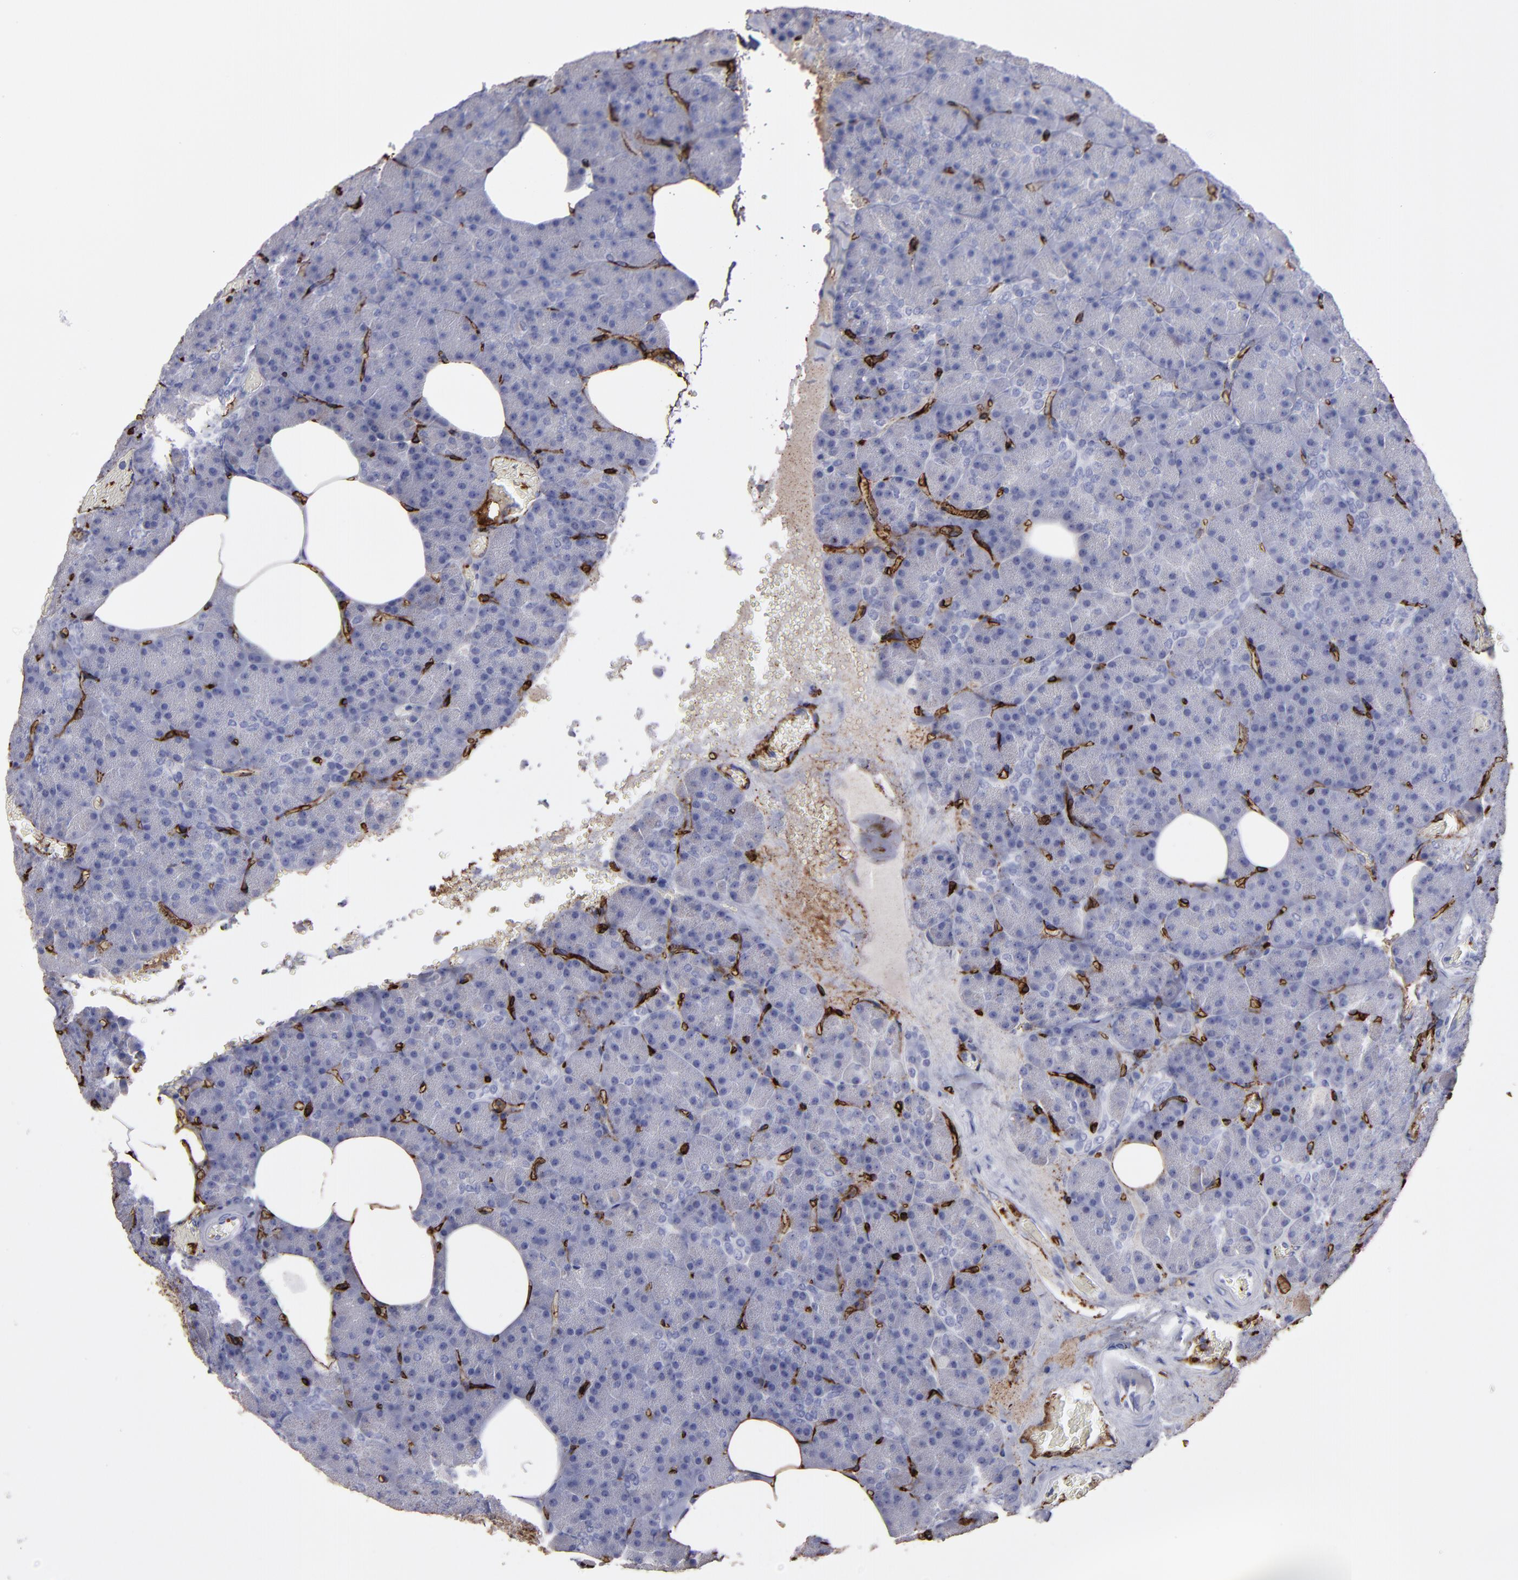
{"staining": {"intensity": "negative", "quantity": "none", "location": "none"}, "tissue": "carcinoid", "cell_type": "Tumor cells", "image_type": "cancer", "snomed": [{"axis": "morphology", "description": "Normal tissue, NOS"}, {"axis": "morphology", "description": "Carcinoid, malignant, NOS"}, {"axis": "topography", "description": "Pancreas"}], "caption": "Immunohistochemistry micrograph of human carcinoid (malignant) stained for a protein (brown), which shows no staining in tumor cells.", "gene": "CD36", "patient": {"sex": "female", "age": 35}}